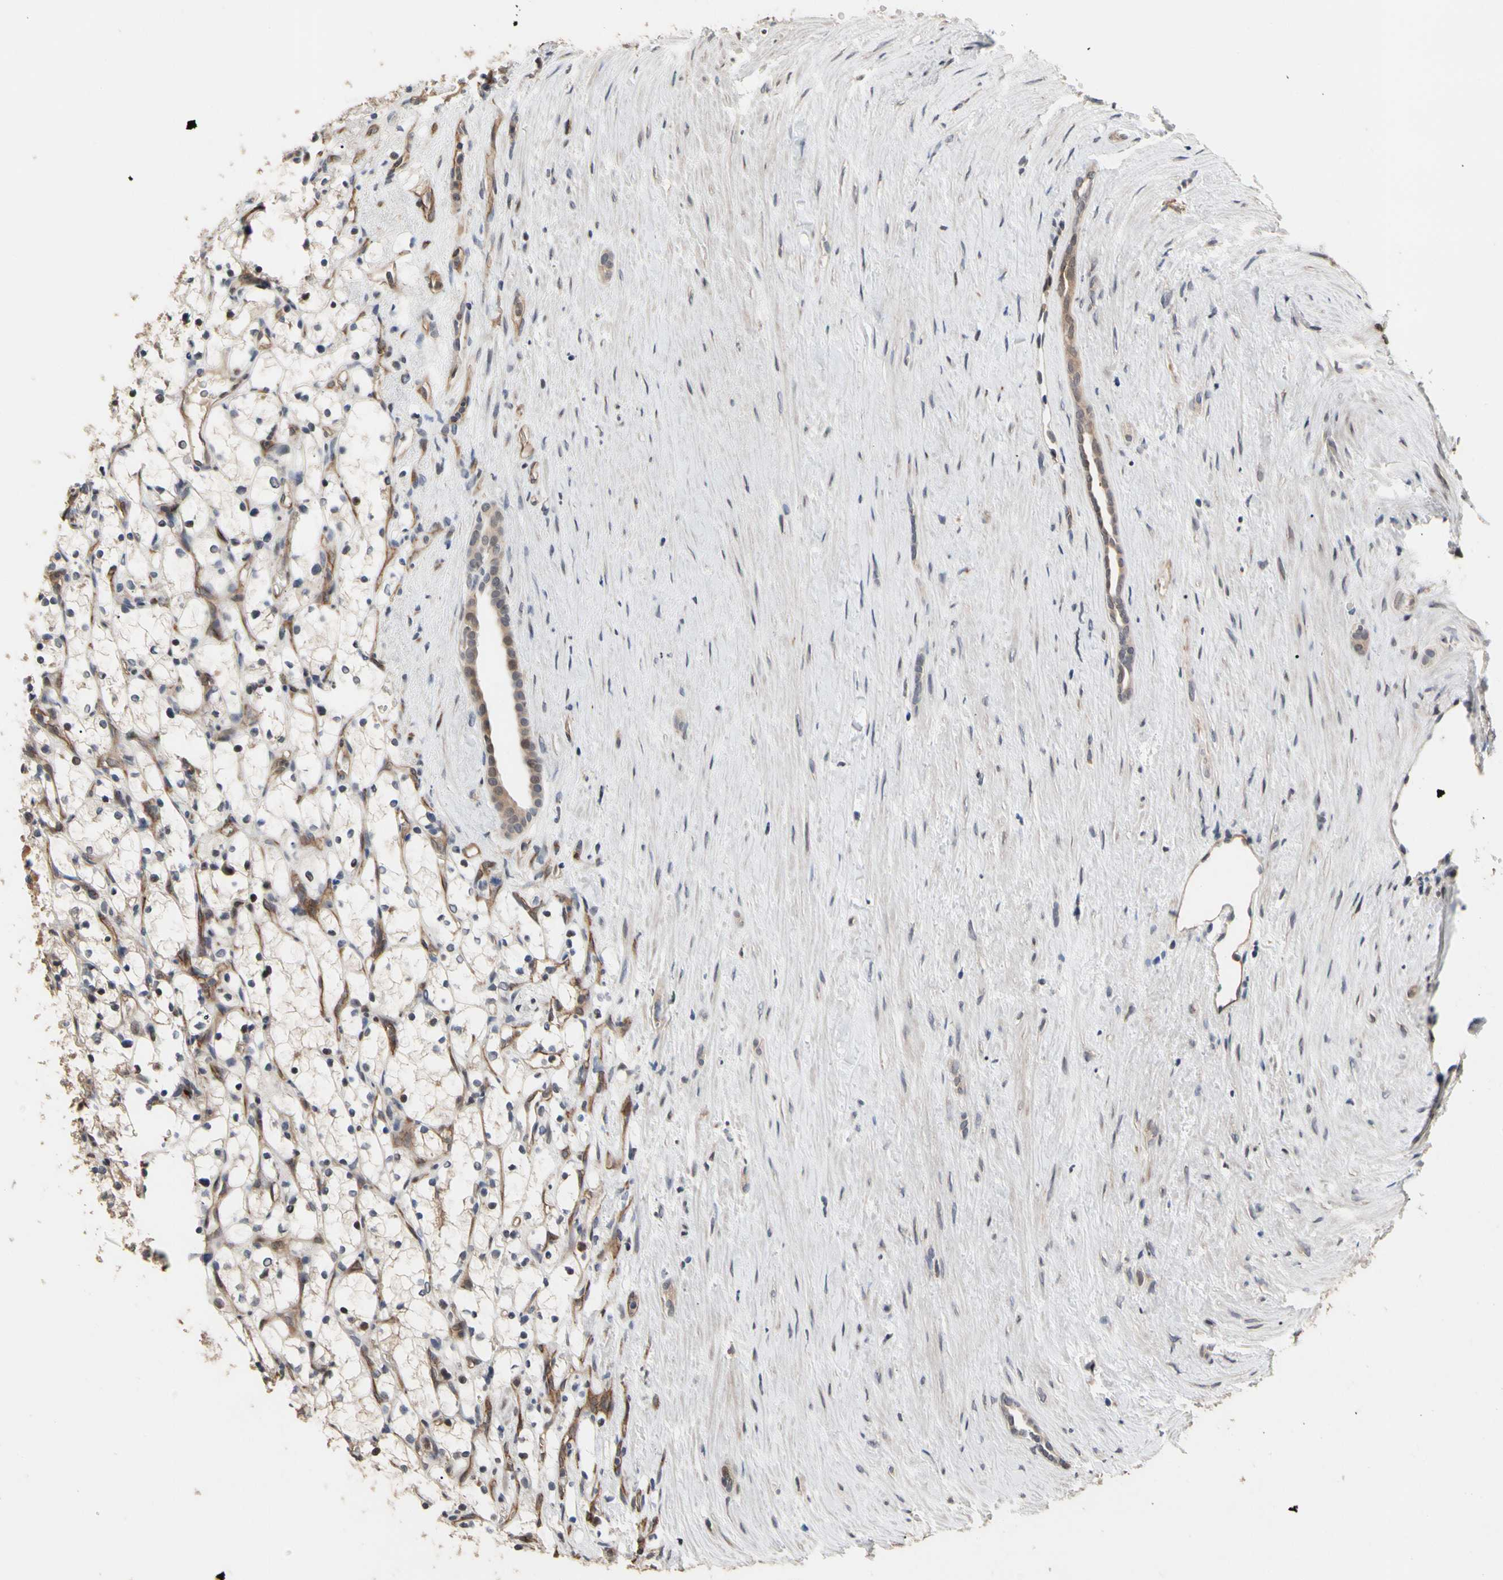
{"staining": {"intensity": "weak", "quantity": ">75%", "location": "cytoplasmic/membranous"}, "tissue": "renal cancer", "cell_type": "Tumor cells", "image_type": "cancer", "snomed": [{"axis": "morphology", "description": "Adenocarcinoma, NOS"}, {"axis": "topography", "description": "Kidney"}], "caption": "Weak cytoplasmic/membranous staining for a protein is appreciated in about >75% of tumor cells of renal adenocarcinoma using immunohistochemistry (IHC).", "gene": "CYTIP", "patient": {"sex": "female", "age": 69}}